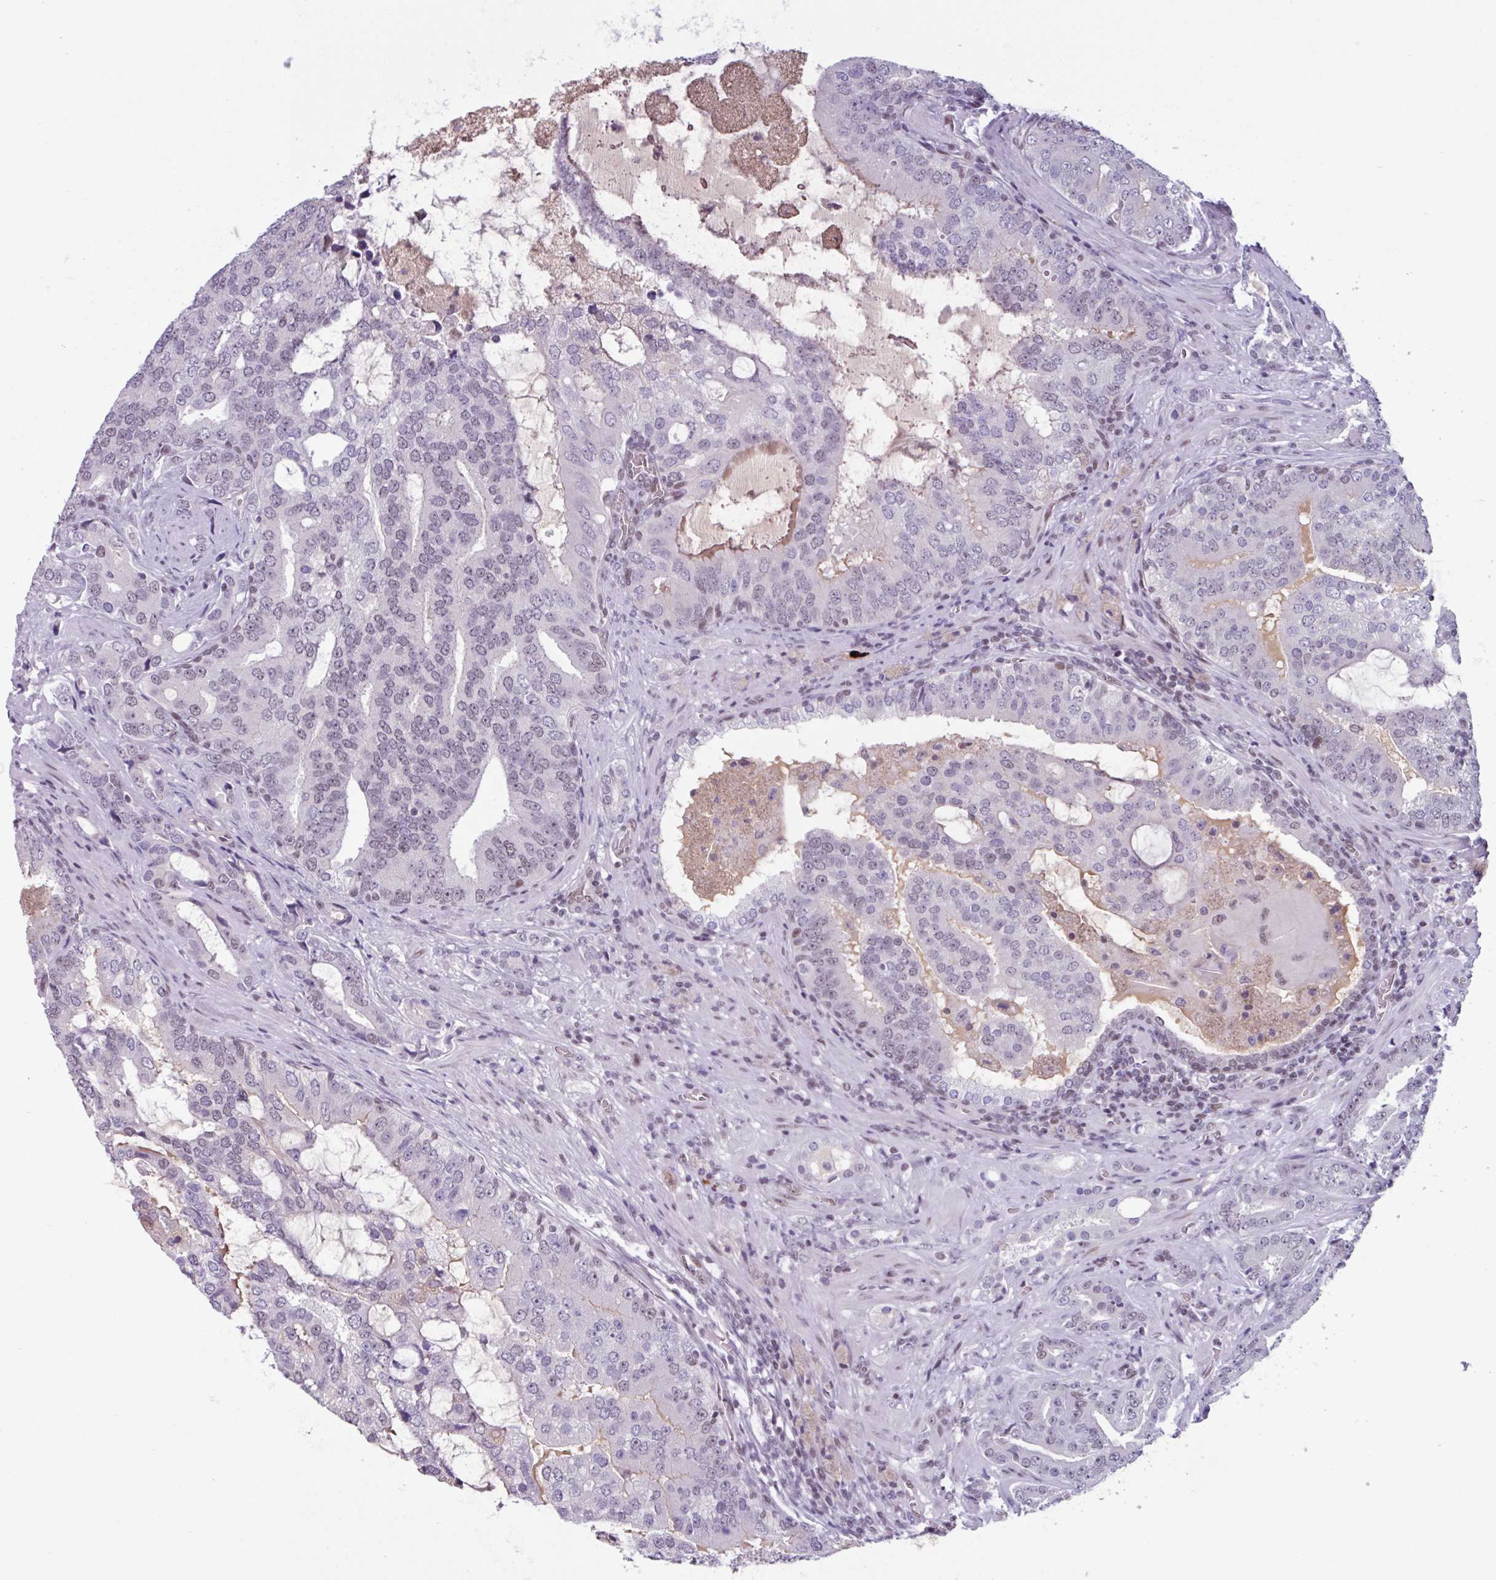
{"staining": {"intensity": "negative", "quantity": "none", "location": "none"}, "tissue": "prostate cancer", "cell_type": "Tumor cells", "image_type": "cancer", "snomed": [{"axis": "morphology", "description": "Adenocarcinoma, High grade"}, {"axis": "topography", "description": "Prostate"}], "caption": "Human prostate high-grade adenocarcinoma stained for a protein using IHC displays no staining in tumor cells.", "gene": "ZNF575", "patient": {"sex": "male", "age": 55}}